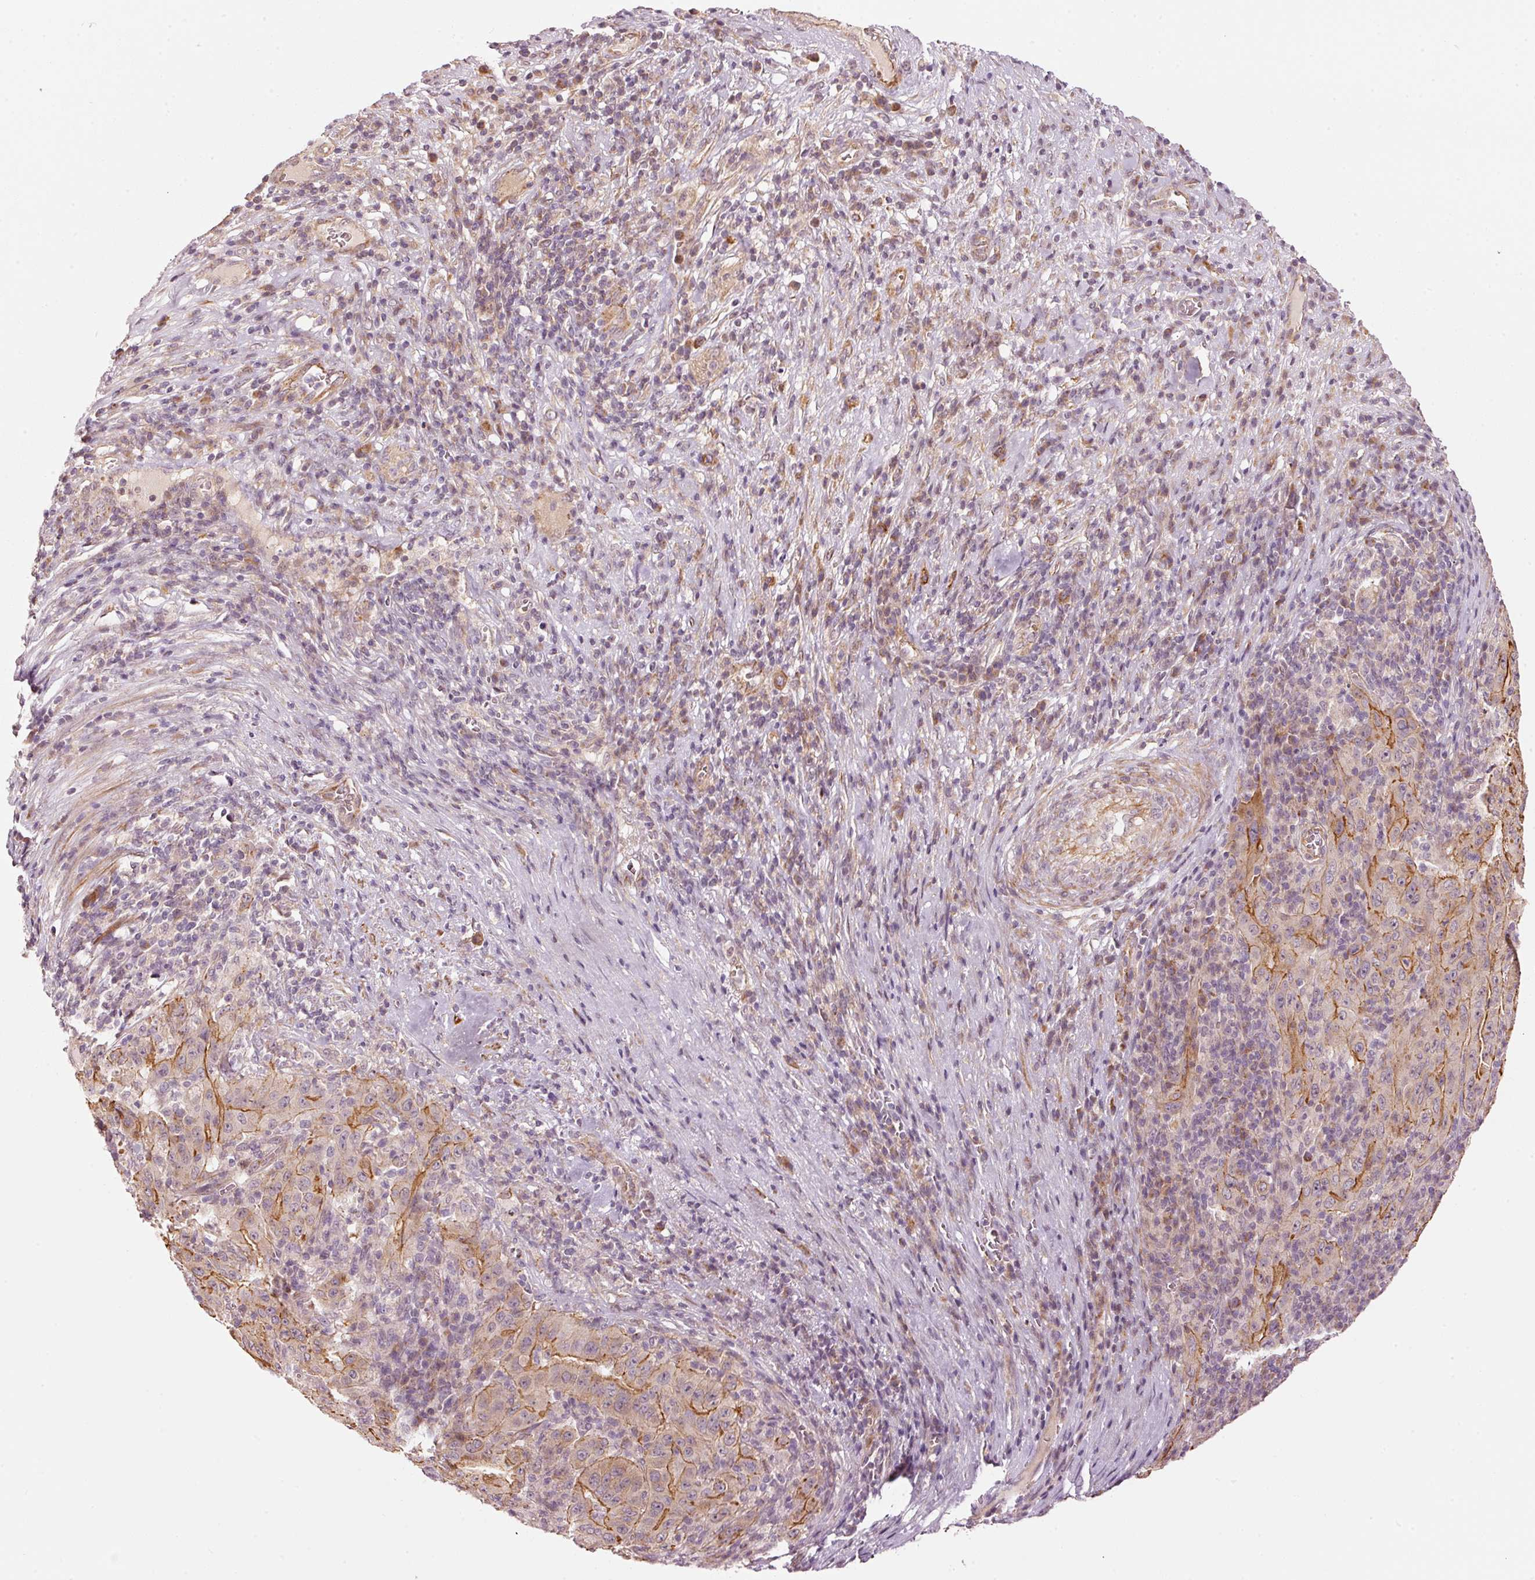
{"staining": {"intensity": "moderate", "quantity": "25%-75%", "location": "cytoplasmic/membranous"}, "tissue": "pancreatic cancer", "cell_type": "Tumor cells", "image_type": "cancer", "snomed": [{"axis": "morphology", "description": "Adenocarcinoma, NOS"}, {"axis": "topography", "description": "Pancreas"}], "caption": "Immunohistochemistry (IHC) of human pancreatic adenocarcinoma shows medium levels of moderate cytoplasmic/membranous expression in about 25%-75% of tumor cells. (Brightfield microscopy of DAB IHC at high magnification).", "gene": "ARHGAP22", "patient": {"sex": "male", "age": 63}}